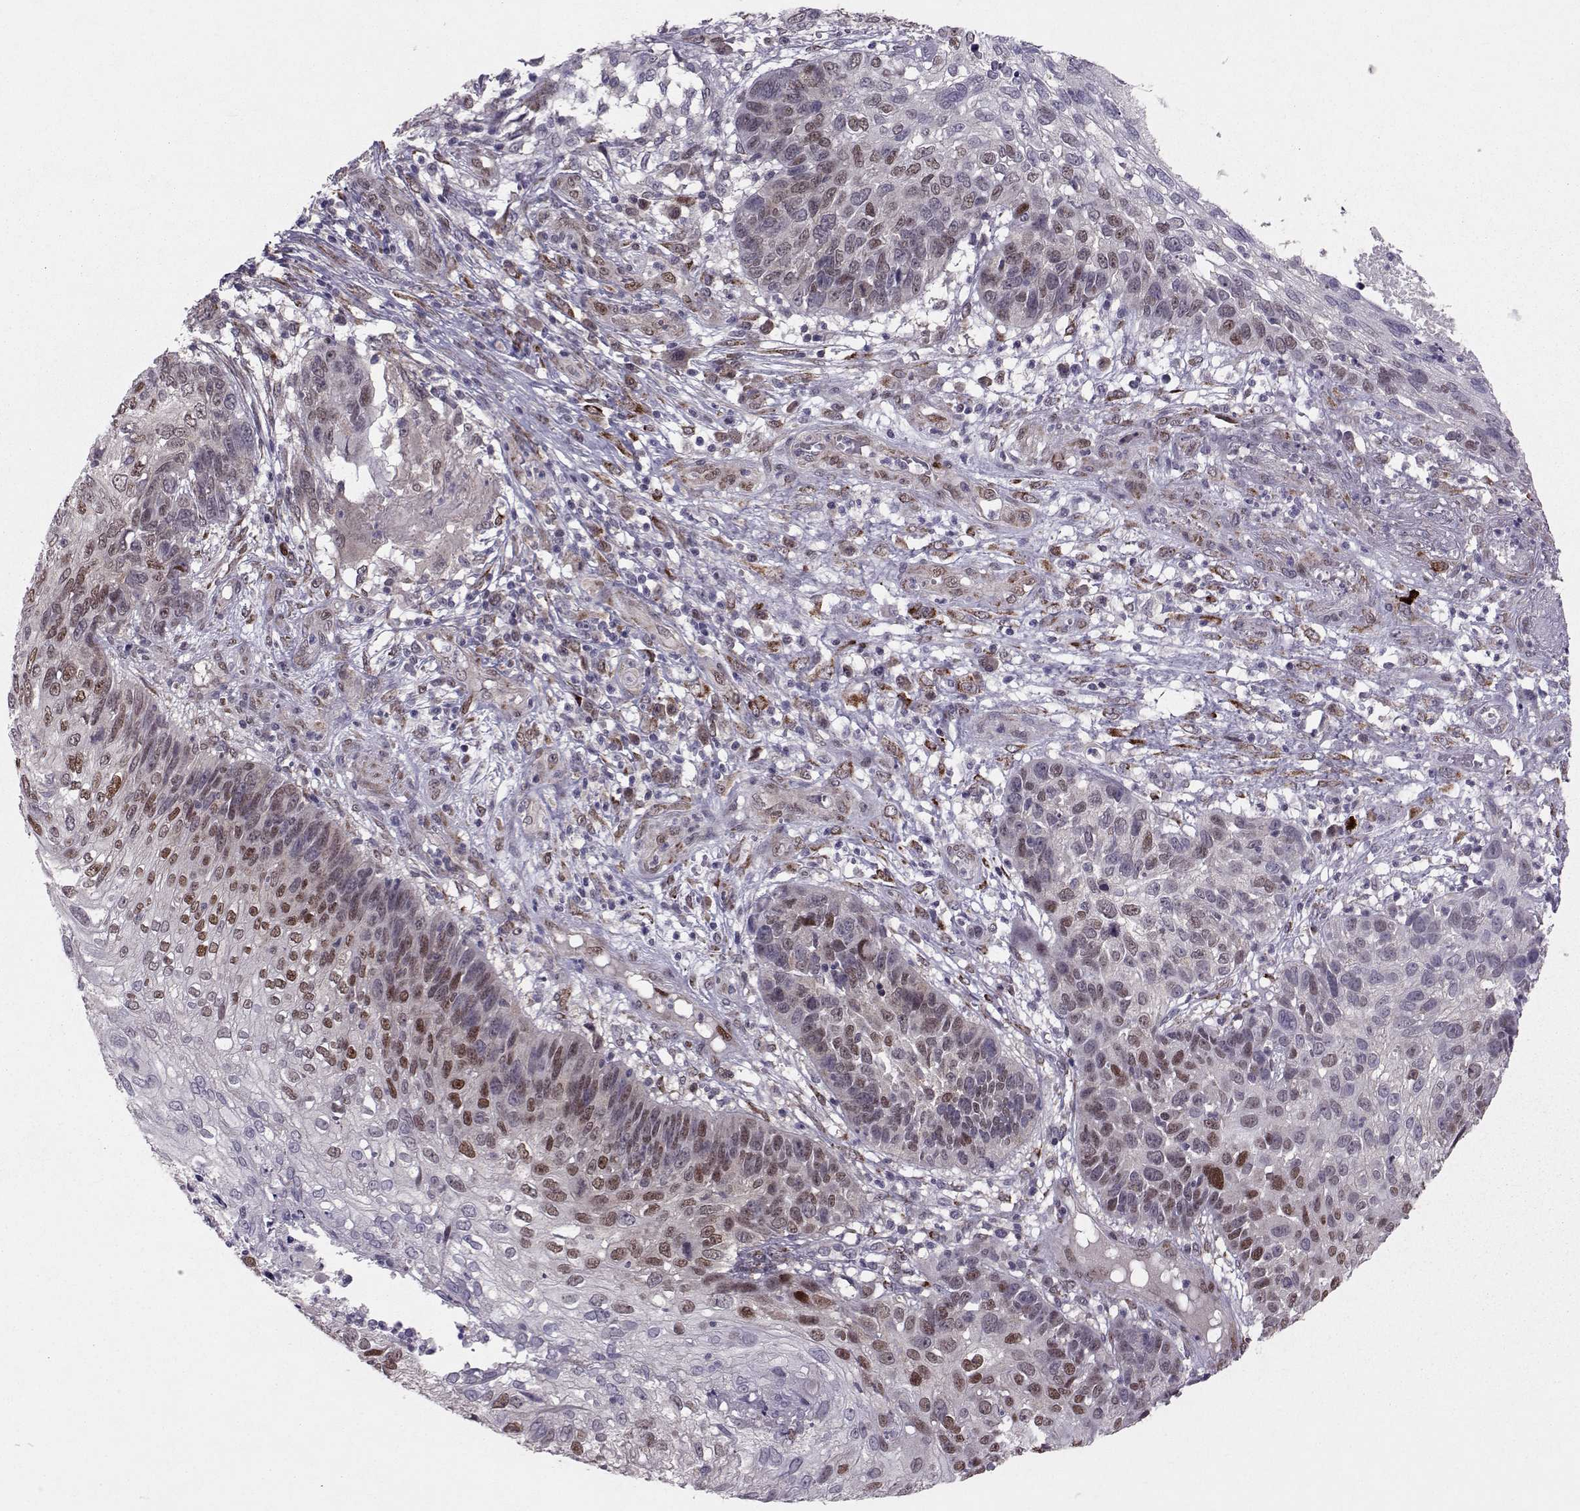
{"staining": {"intensity": "moderate", "quantity": "25%-75%", "location": "nuclear"}, "tissue": "skin cancer", "cell_type": "Tumor cells", "image_type": "cancer", "snomed": [{"axis": "morphology", "description": "Squamous cell carcinoma, NOS"}, {"axis": "topography", "description": "Skin"}], "caption": "An immunohistochemistry (IHC) micrograph of tumor tissue is shown. Protein staining in brown highlights moderate nuclear positivity in skin cancer (squamous cell carcinoma) within tumor cells.", "gene": "CDK4", "patient": {"sex": "male", "age": 92}}